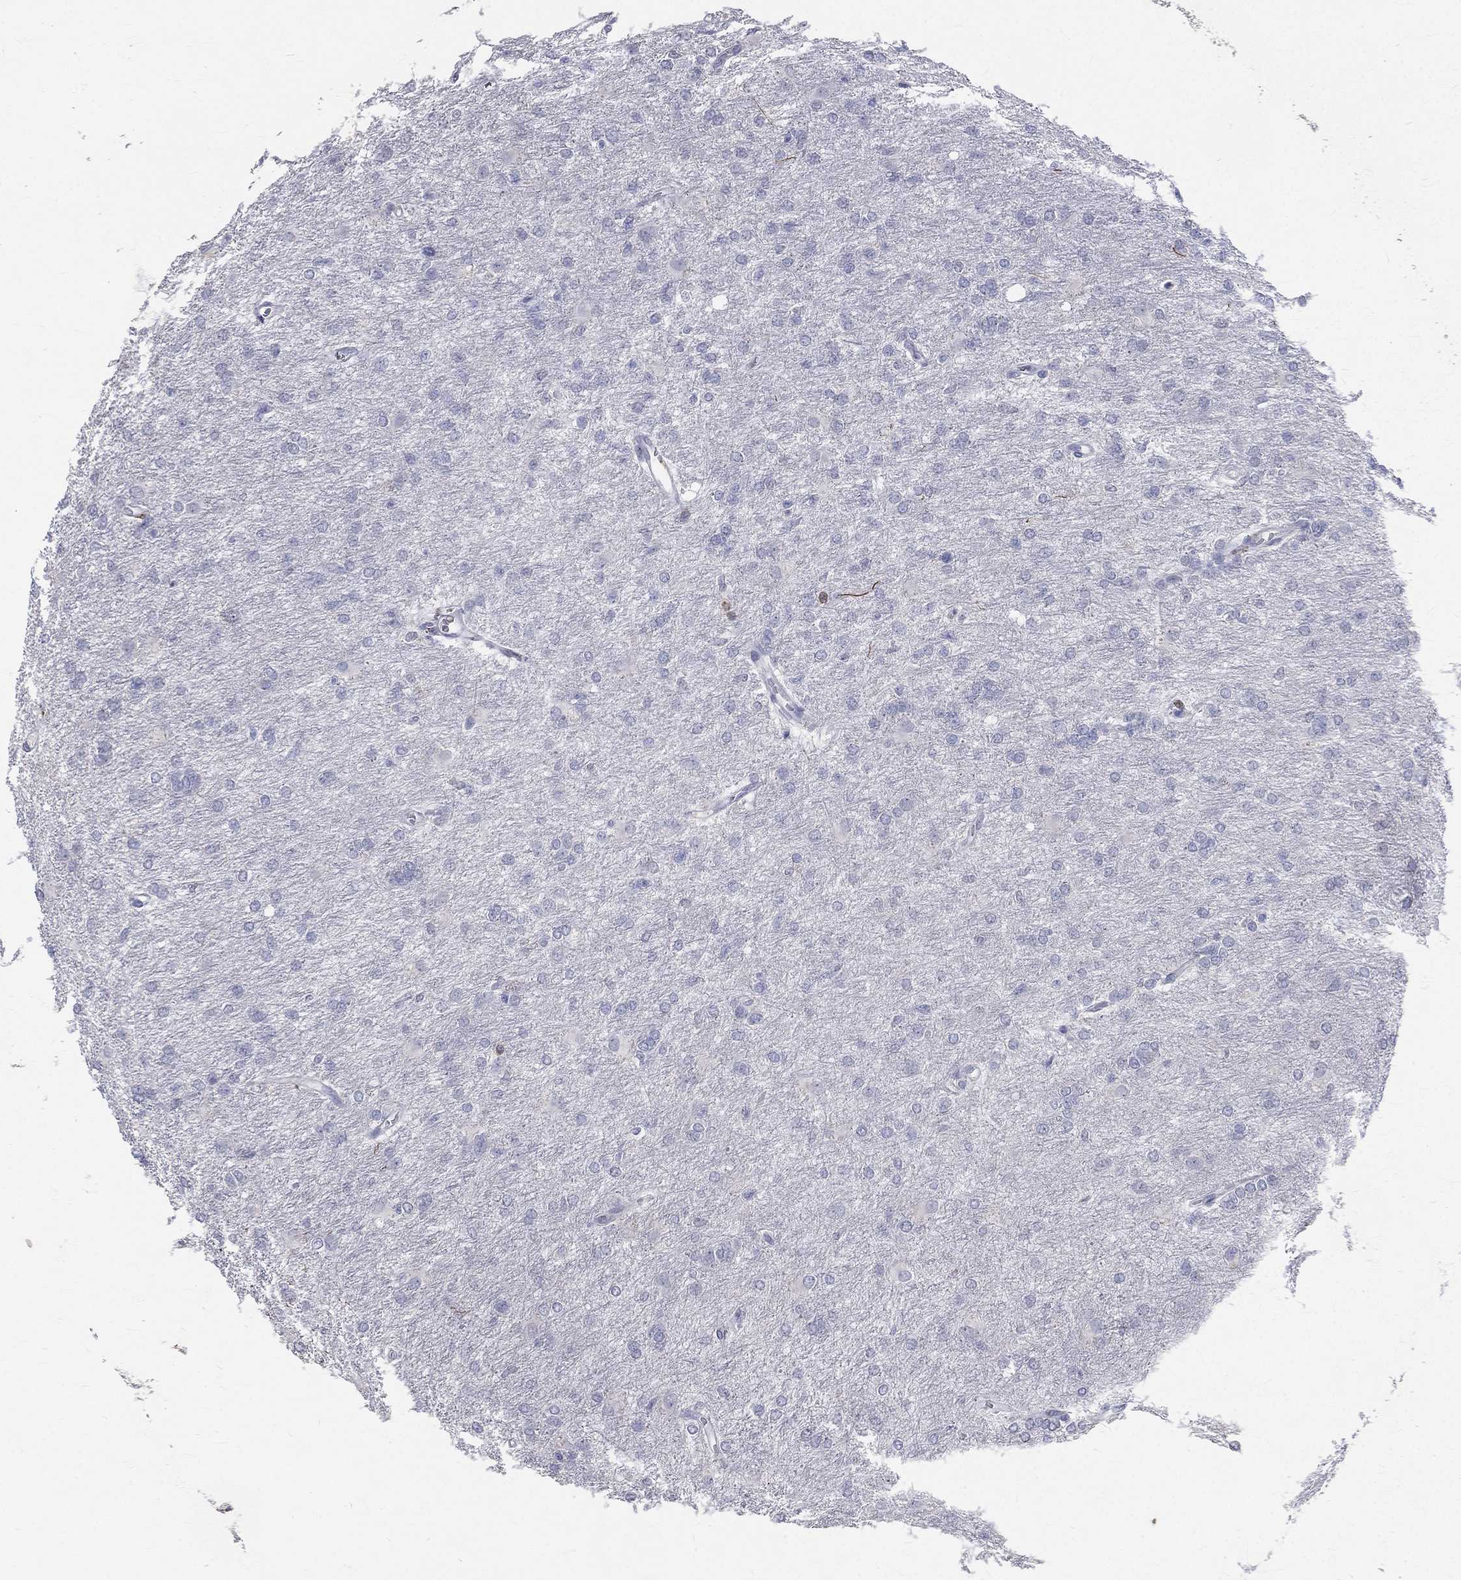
{"staining": {"intensity": "negative", "quantity": "none", "location": "none"}, "tissue": "glioma", "cell_type": "Tumor cells", "image_type": "cancer", "snomed": [{"axis": "morphology", "description": "Glioma, malignant, High grade"}, {"axis": "topography", "description": "Brain"}], "caption": "There is no significant positivity in tumor cells of glioma. (DAB IHC, high magnification).", "gene": "CTSW", "patient": {"sex": "male", "age": 68}}